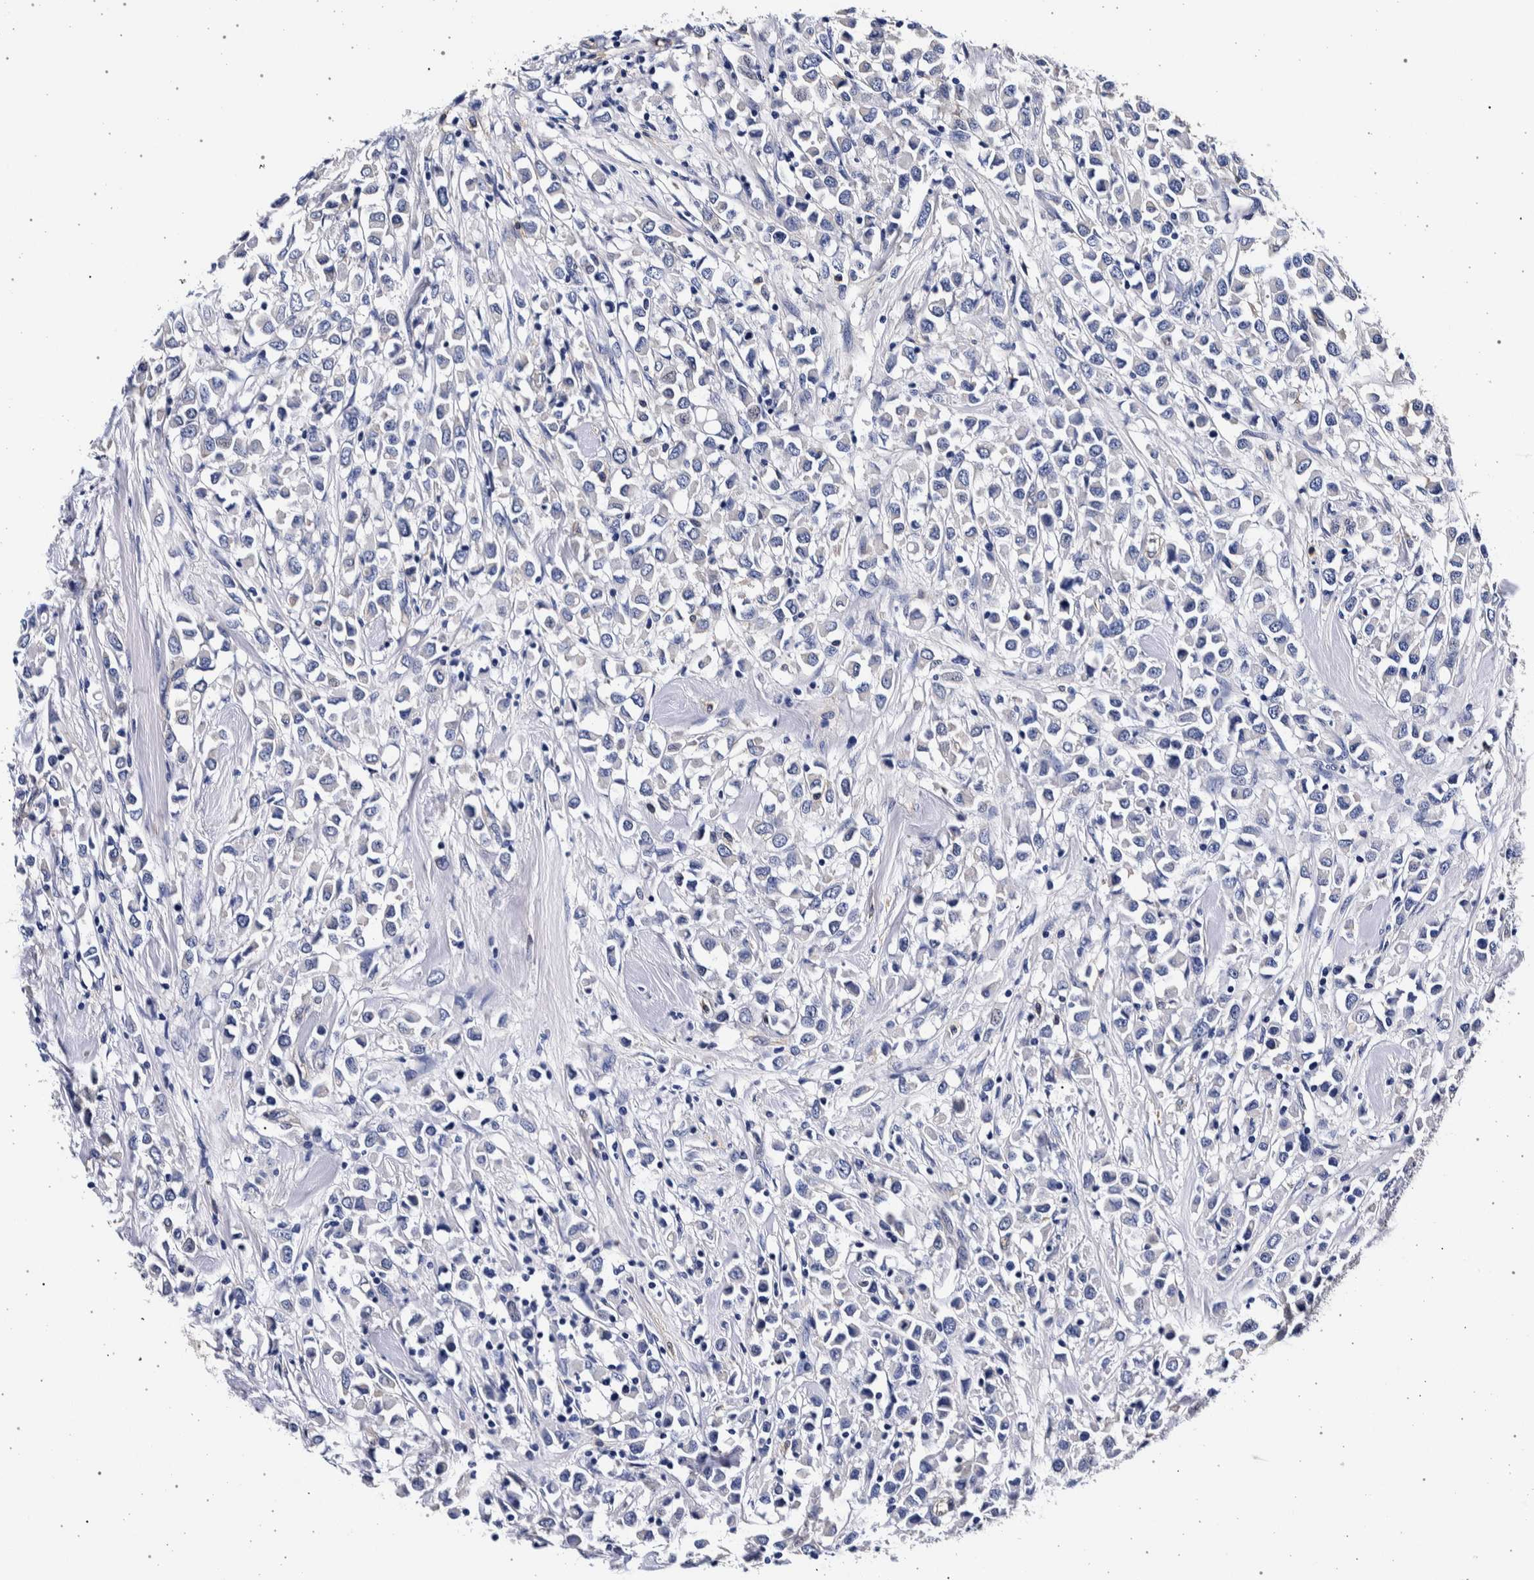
{"staining": {"intensity": "negative", "quantity": "none", "location": "none"}, "tissue": "breast cancer", "cell_type": "Tumor cells", "image_type": "cancer", "snomed": [{"axis": "morphology", "description": "Duct carcinoma"}, {"axis": "topography", "description": "Breast"}], "caption": "A high-resolution micrograph shows IHC staining of breast cancer, which exhibits no significant staining in tumor cells. Brightfield microscopy of IHC stained with DAB (3,3'-diaminobenzidine) (brown) and hematoxylin (blue), captured at high magnification.", "gene": "NIBAN2", "patient": {"sex": "female", "age": 61}}